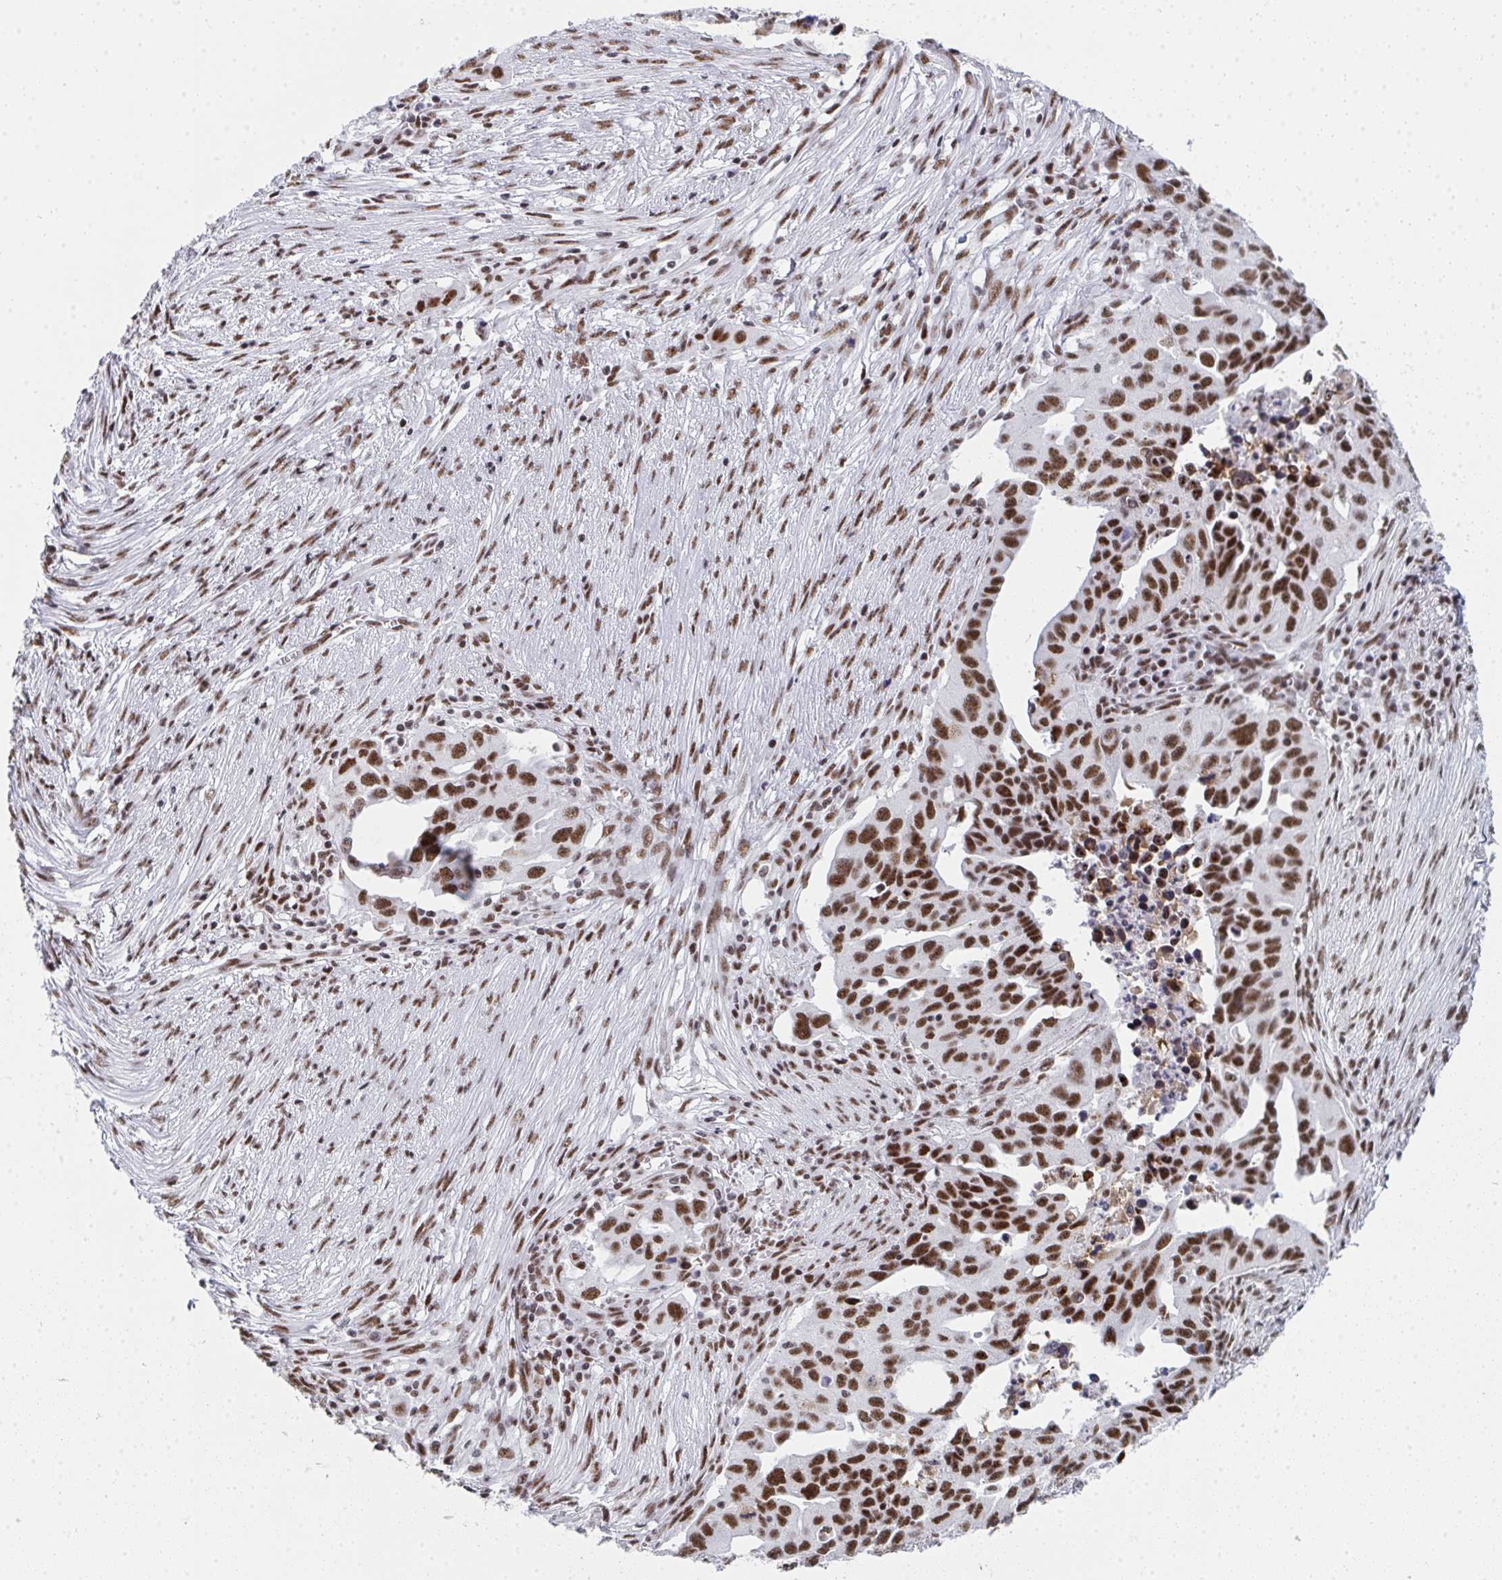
{"staining": {"intensity": "moderate", "quantity": ">75%", "location": "nuclear"}, "tissue": "ovarian cancer", "cell_type": "Tumor cells", "image_type": "cancer", "snomed": [{"axis": "morphology", "description": "Carcinoma, endometroid"}, {"axis": "morphology", "description": "Cystadenocarcinoma, serous, NOS"}, {"axis": "topography", "description": "Ovary"}], "caption": "Protein expression analysis of ovarian cancer (serous cystadenocarcinoma) demonstrates moderate nuclear expression in approximately >75% of tumor cells.", "gene": "SNRNP70", "patient": {"sex": "female", "age": 45}}